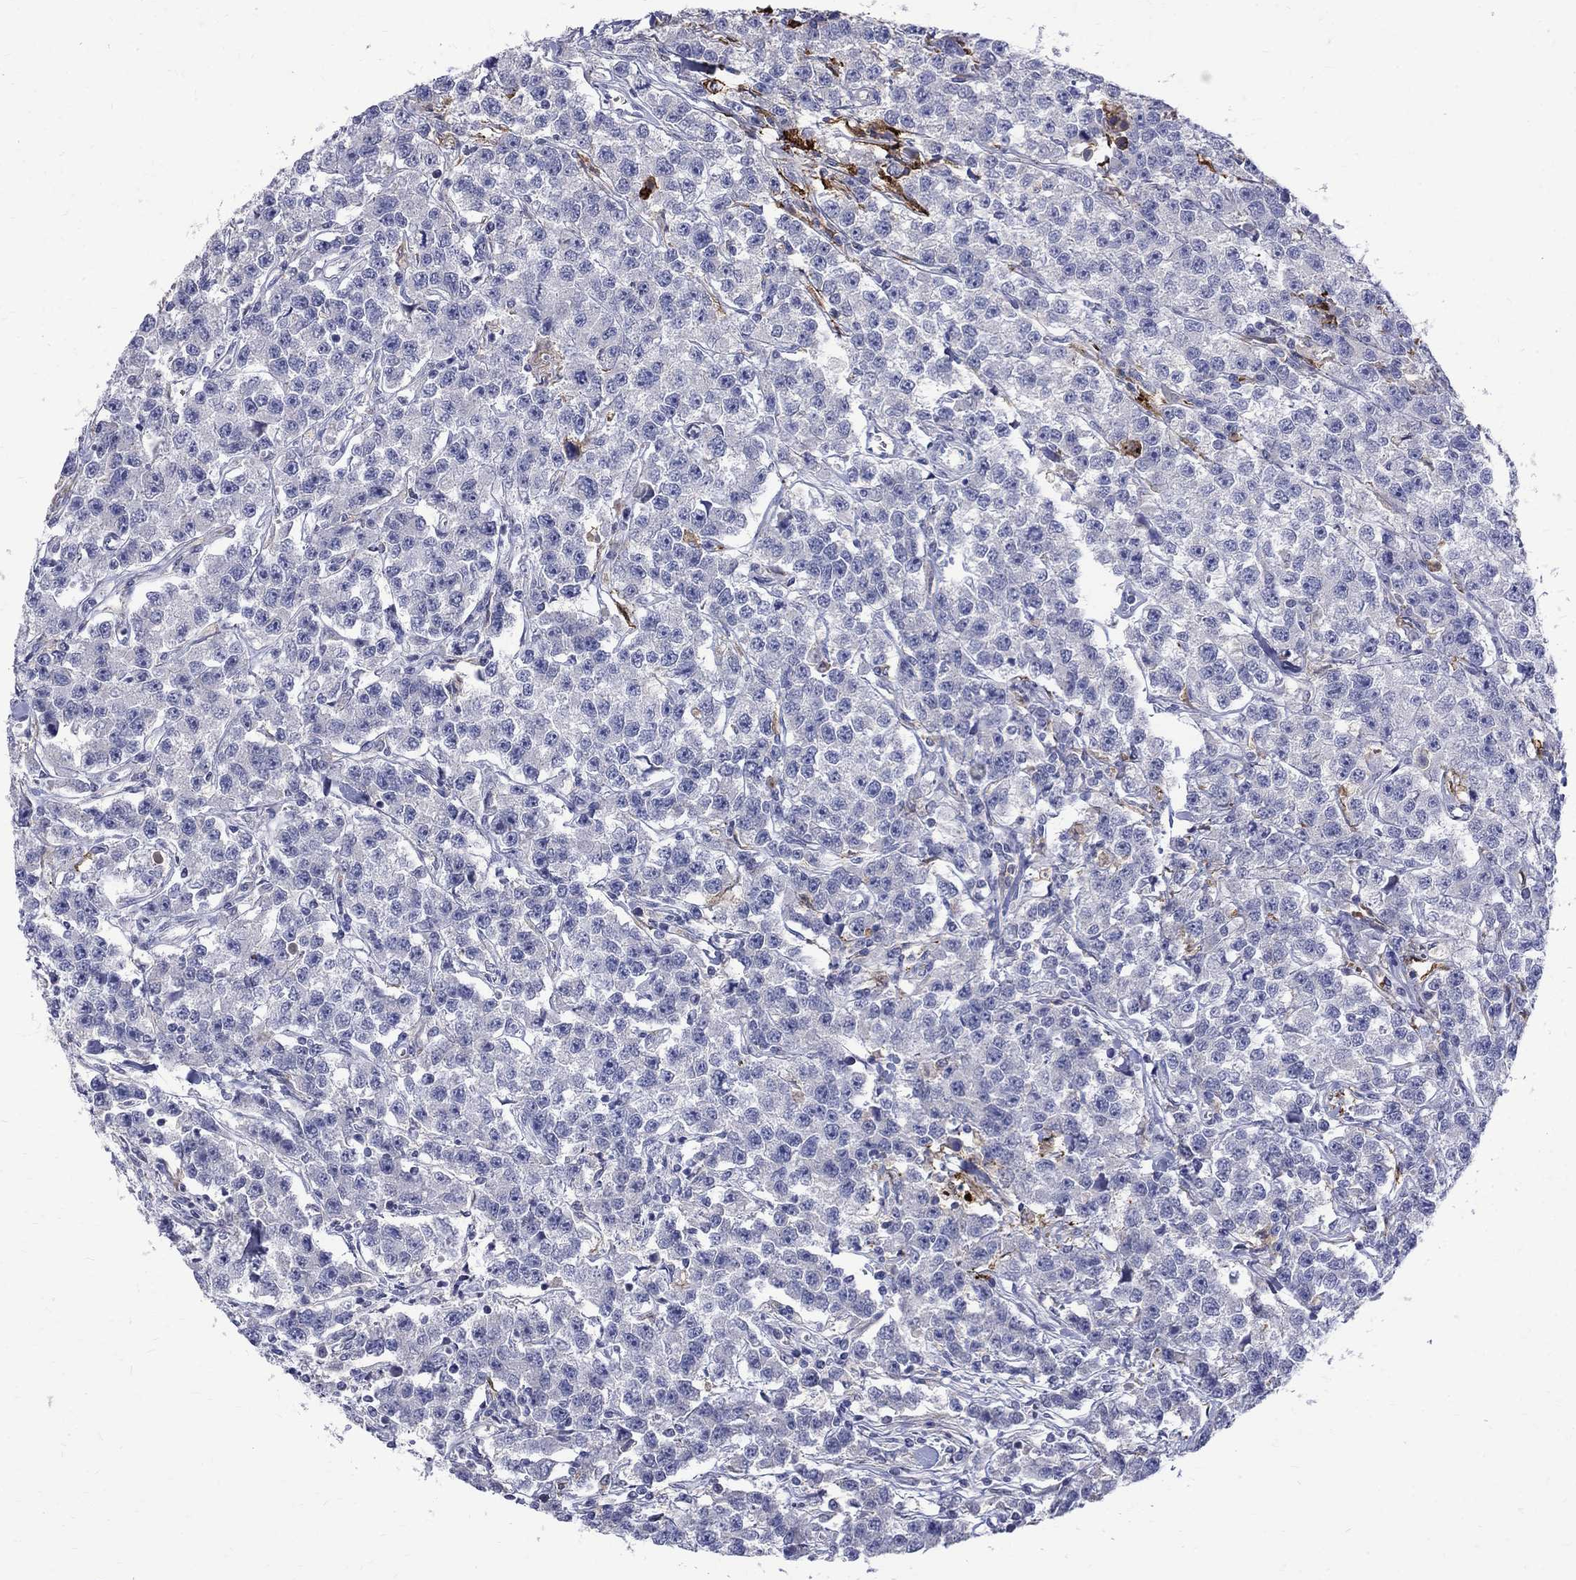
{"staining": {"intensity": "negative", "quantity": "none", "location": "none"}, "tissue": "testis cancer", "cell_type": "Tumor cells", "image_type": "cancer", "snomed": [{"axis": "morphology", "description": "Seminoma, NOS"}, {"axis": "topography", "description": "Testis"}], "caption": "IHC histopathology image of neoplastic tissue: human seminoma (testis) stained with DAB exhibits no significant protein expression in tumor cells.", "gene": "AGER", "patient": {"sex": "male", "age": 59}}